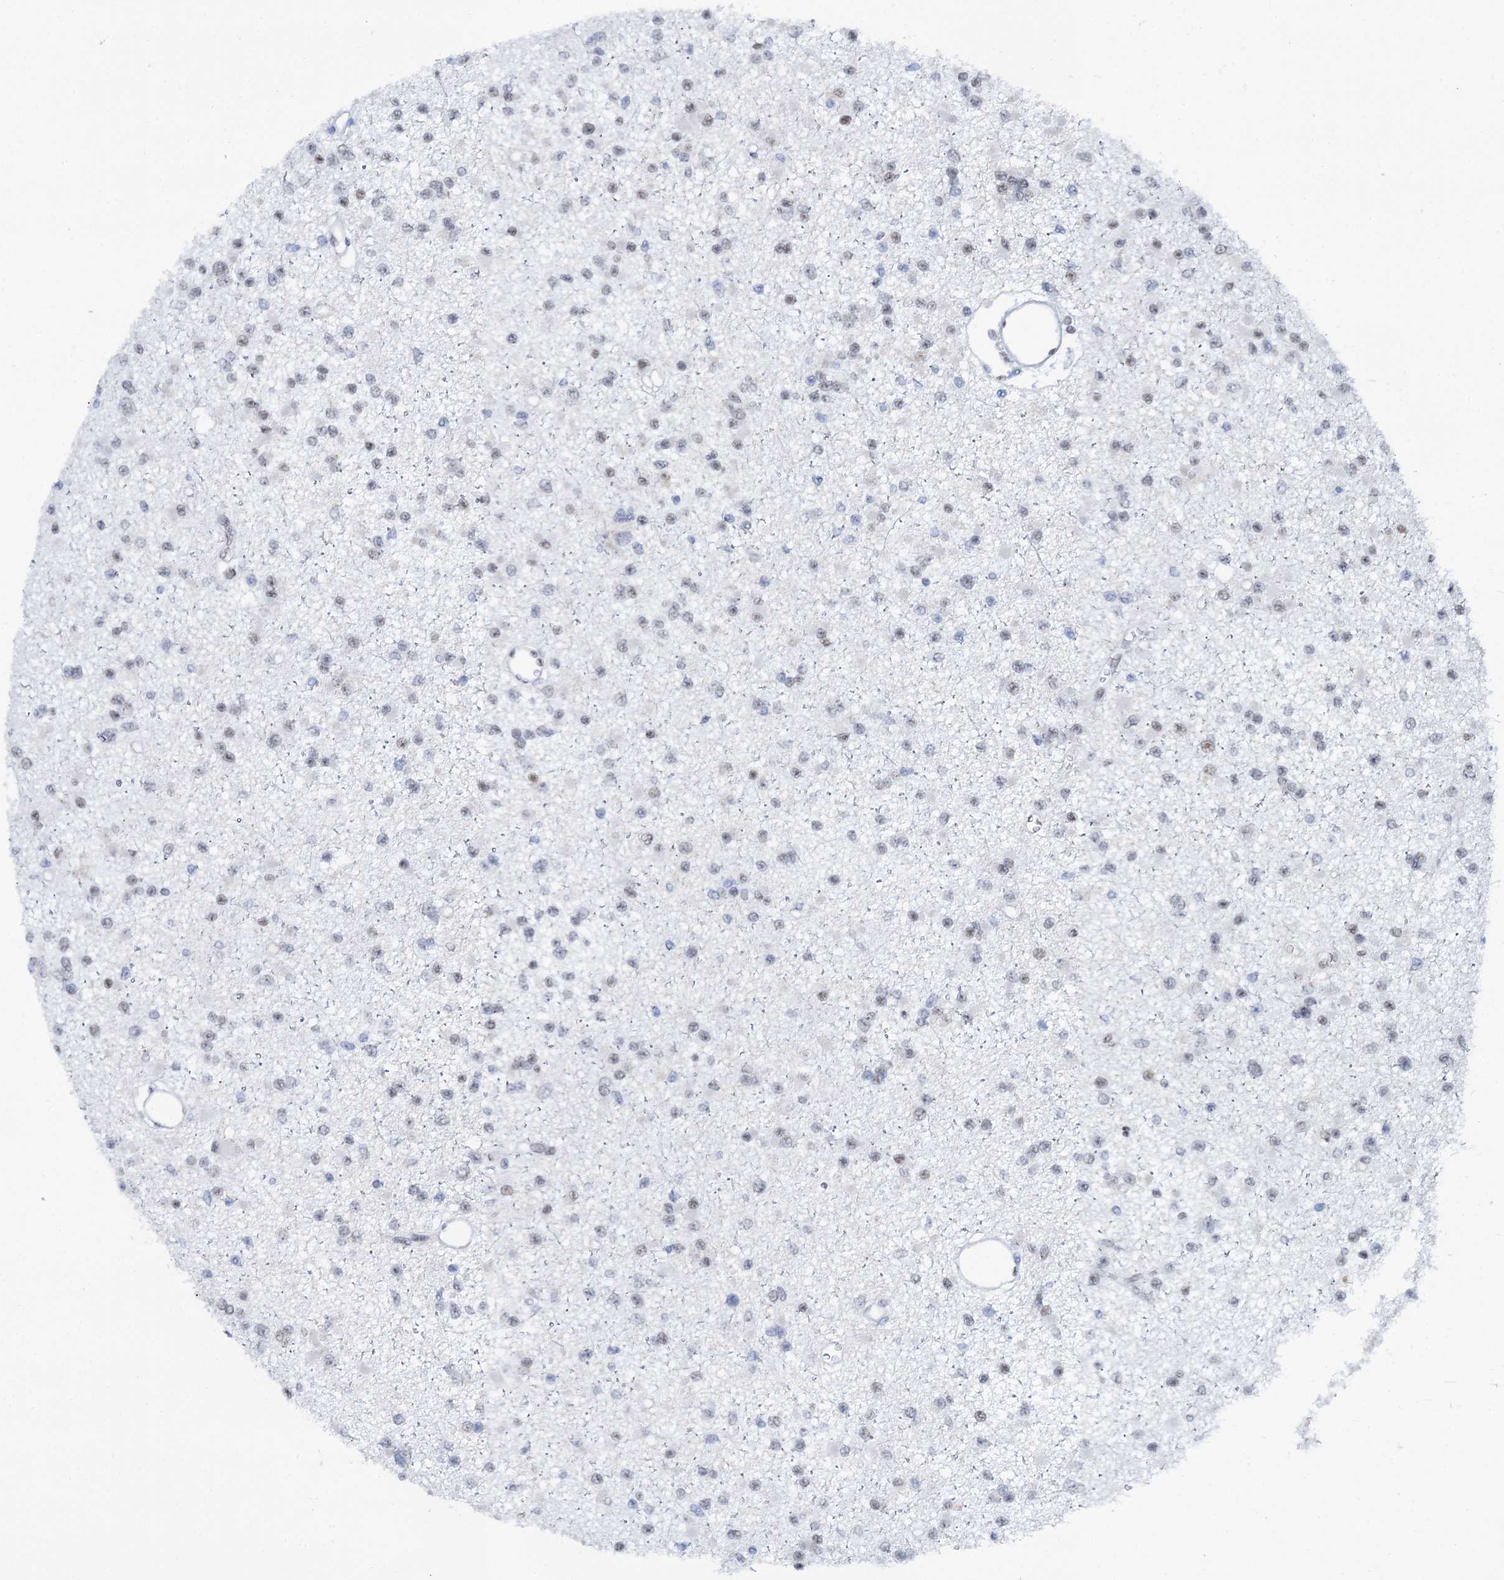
{"staining": {"intensity": "weak", "quantity": "25%-75%", "location": "nuclear"}, "tissue": "glioma", "cell_type": "Tumor cells", "image_type": "cancer", "snomed": [{"axis": "morphology", "description": "Glioma, malignant, Low grade"}, {"axis": "topography", "description": "Brain"}], "caption": "Protein staining shows weak nuclear staining in about 25%-75% of tumor cells in malignant glioma (low-grade). Nuclei are stained in blue.", "gene": "SREK1", "patient": {"sex": "female", "age": 22}}